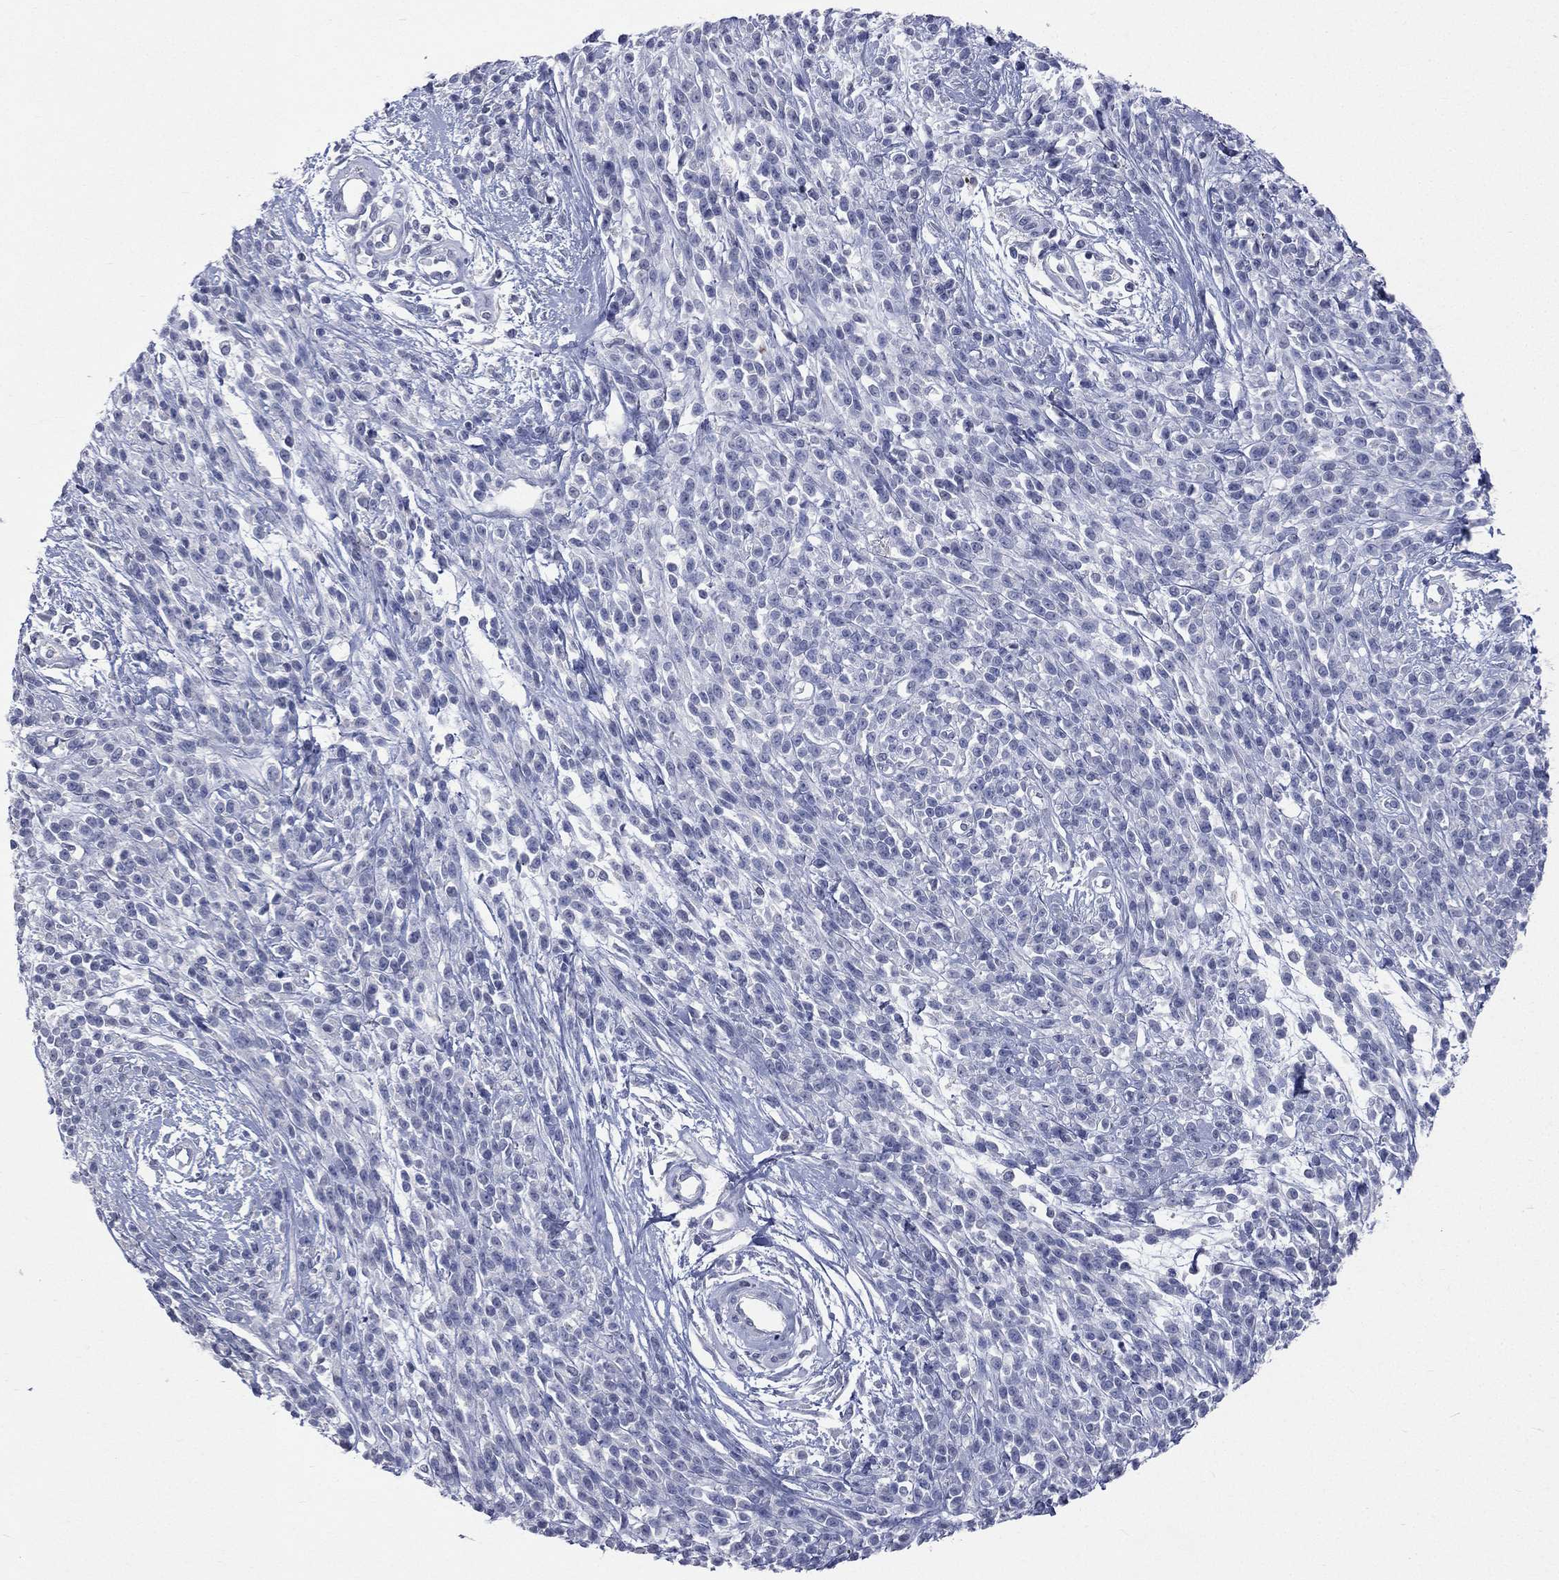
{"staining": {"intensity": "negative", "quantity": "none", "location": "none"}, "tissue": "melanoma", "cell_type": "Tumor cells", "image_type": "cancer", "snomed": [{"axis": "morphology", "description": "Malignant melanoma, NOS"}, {"axis": "topography", "description": "Skin"}, {"axis": "topography", "description": "Skin of trunk"}], "caption": "Immunohistochemistry (IHC) image of malignant melanoma stained for a protein (brown), which exhibits no staining in tumor cells.", "gene": "DMKN", "patient": {"sex": "male", "age": 74}}